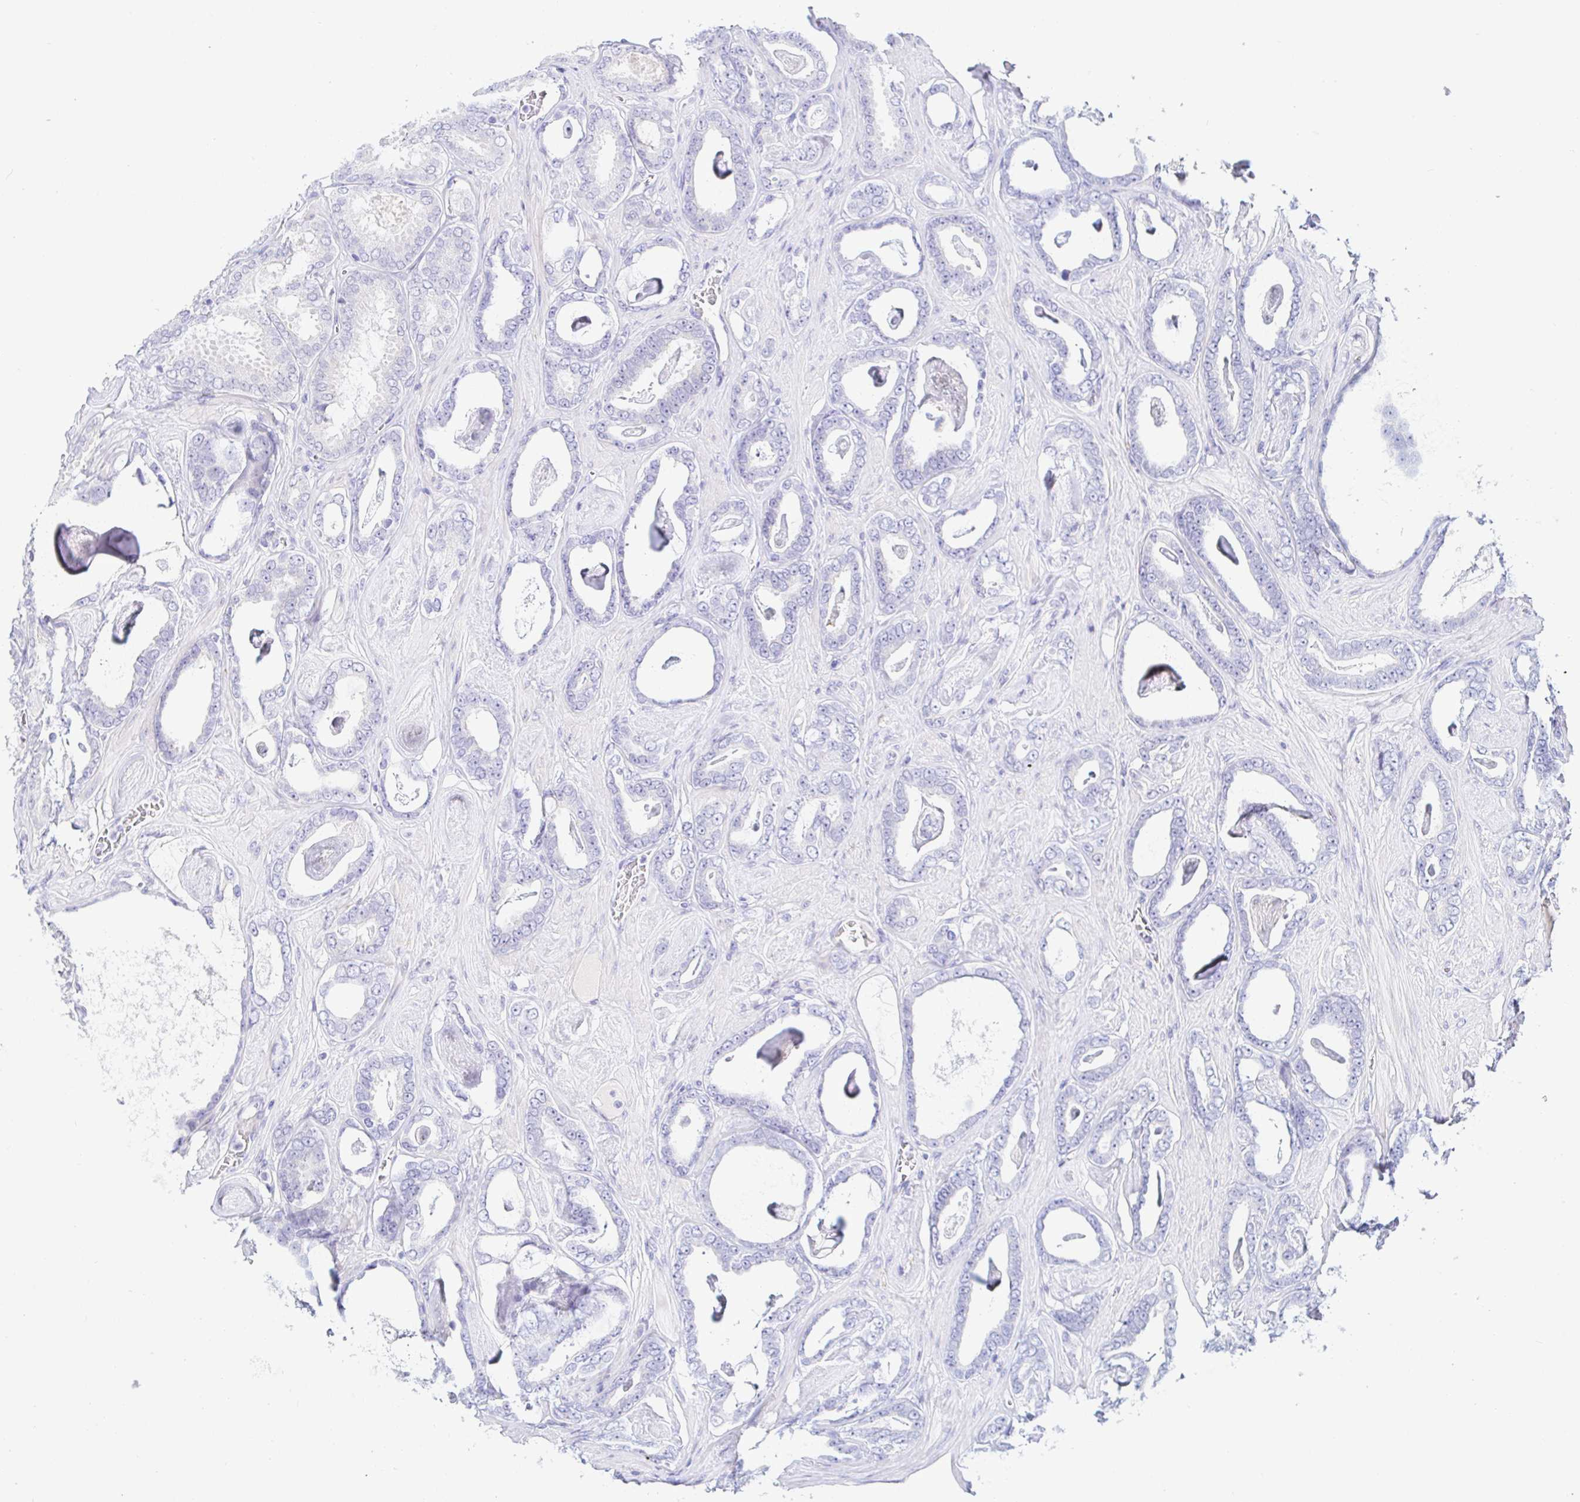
{"staining": {"intensity": "negative", "quantity": "none", "location": "none"}, "tissue": "prostate cancer", "cell_type": "Tumor cells", "image_type": "cancer", "snomed": [{"axis": "morphology", "description": "Adenocarcinoma, High grade"}, {"axis": "topography", "description": "Prostate"}], "caption": "The photomicrograph shows no significant expression in tumor cells of prostate cancer (high-grade adenocarcinoma).", "gene": "PINLYP", "patient": {"sex": "male", "age": 63}}